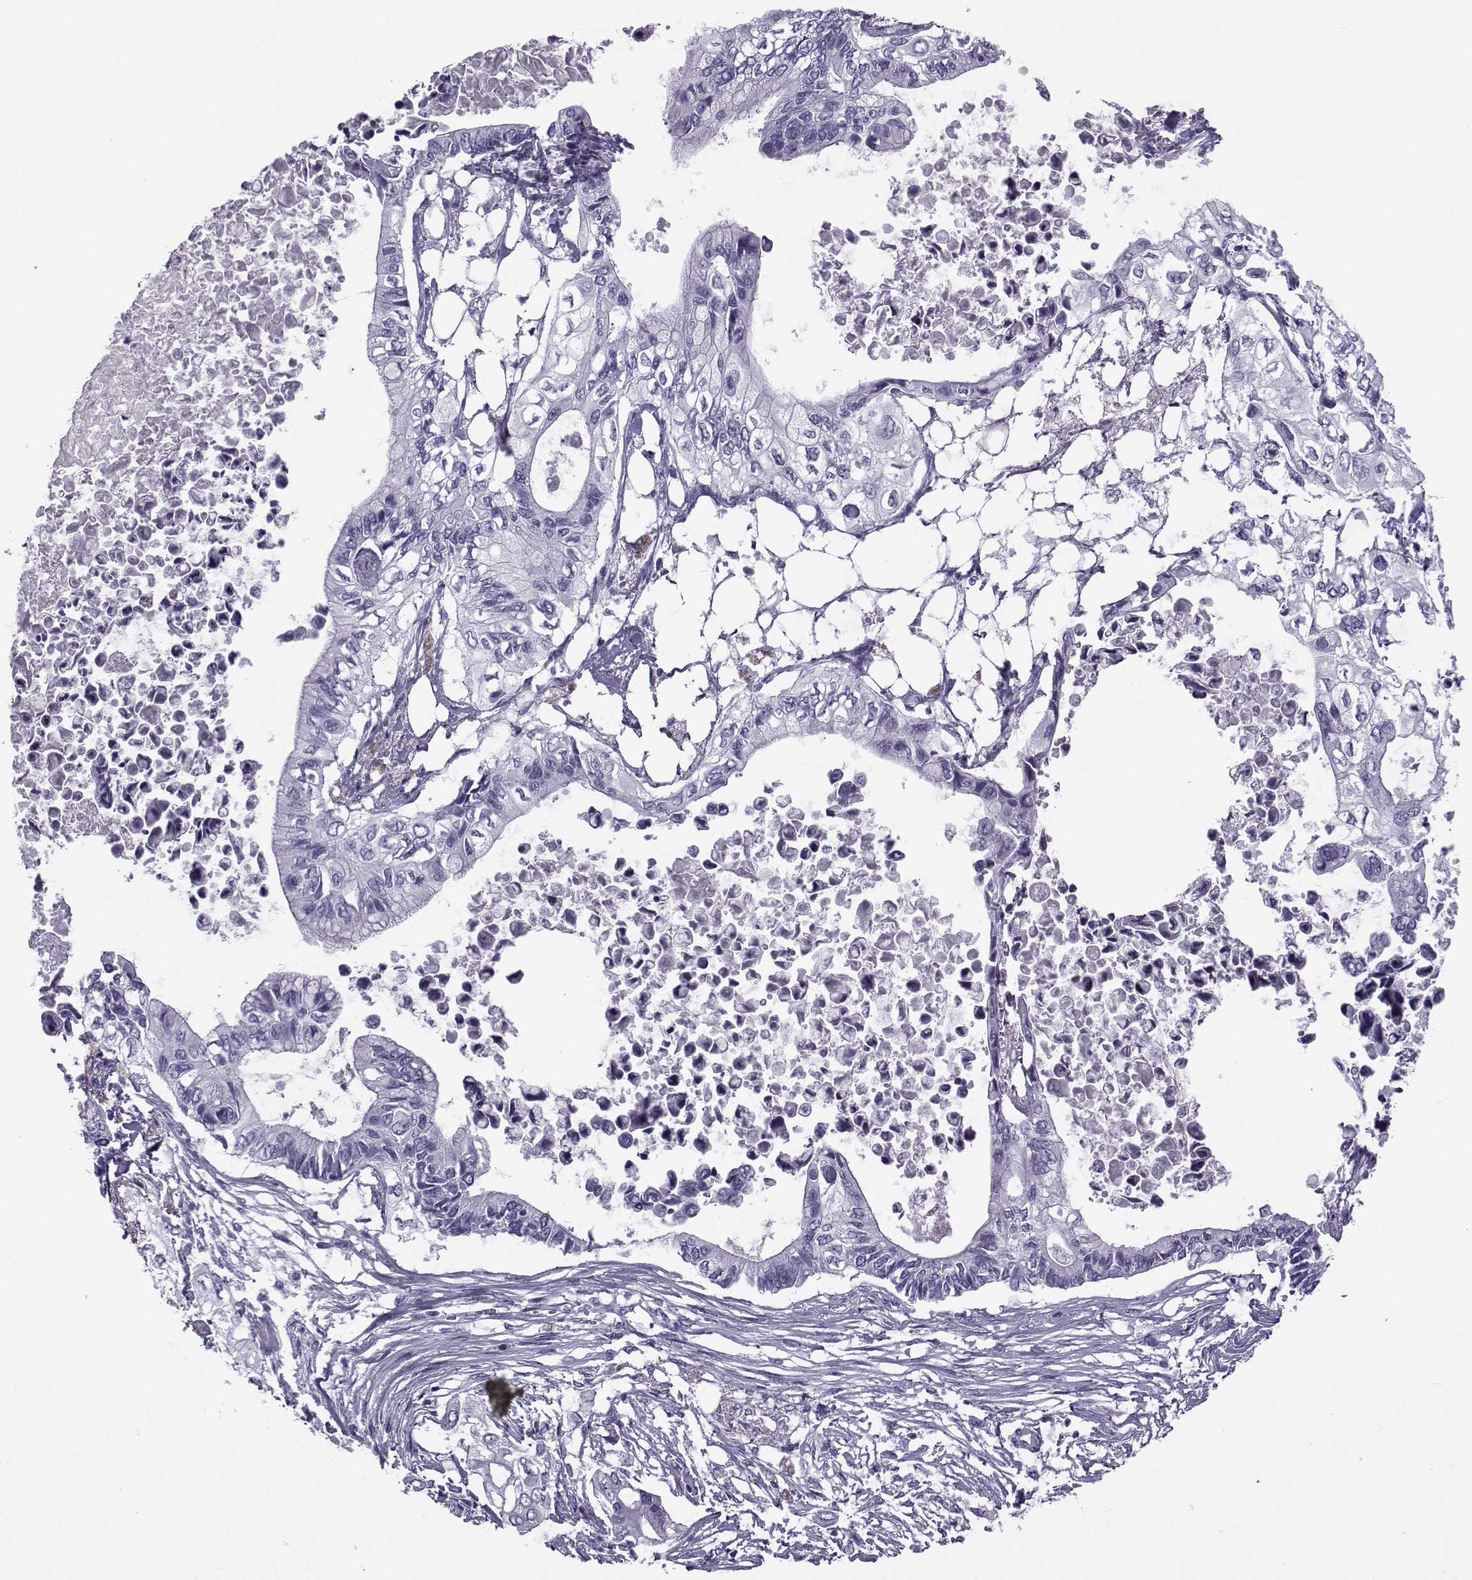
{"staining": {"intensity": "negative", "quantity": "none", "location": "none"}, "tissue": "pancreatic cancer", "cell_type": "Tumor cells", "image_type": "cancer", "snomed": [{"axis": "morphology", "description": "Adenocarcinoma, NOS"}, {"axis": "topography", "description": "Pancreas"}], "caption": "Immunohistochemical staining of human pancreatic cancer exhibits no significant positivity in tumor cells.", "gene": "OIP5", "patient": {"sex": "female", "age": 63}}